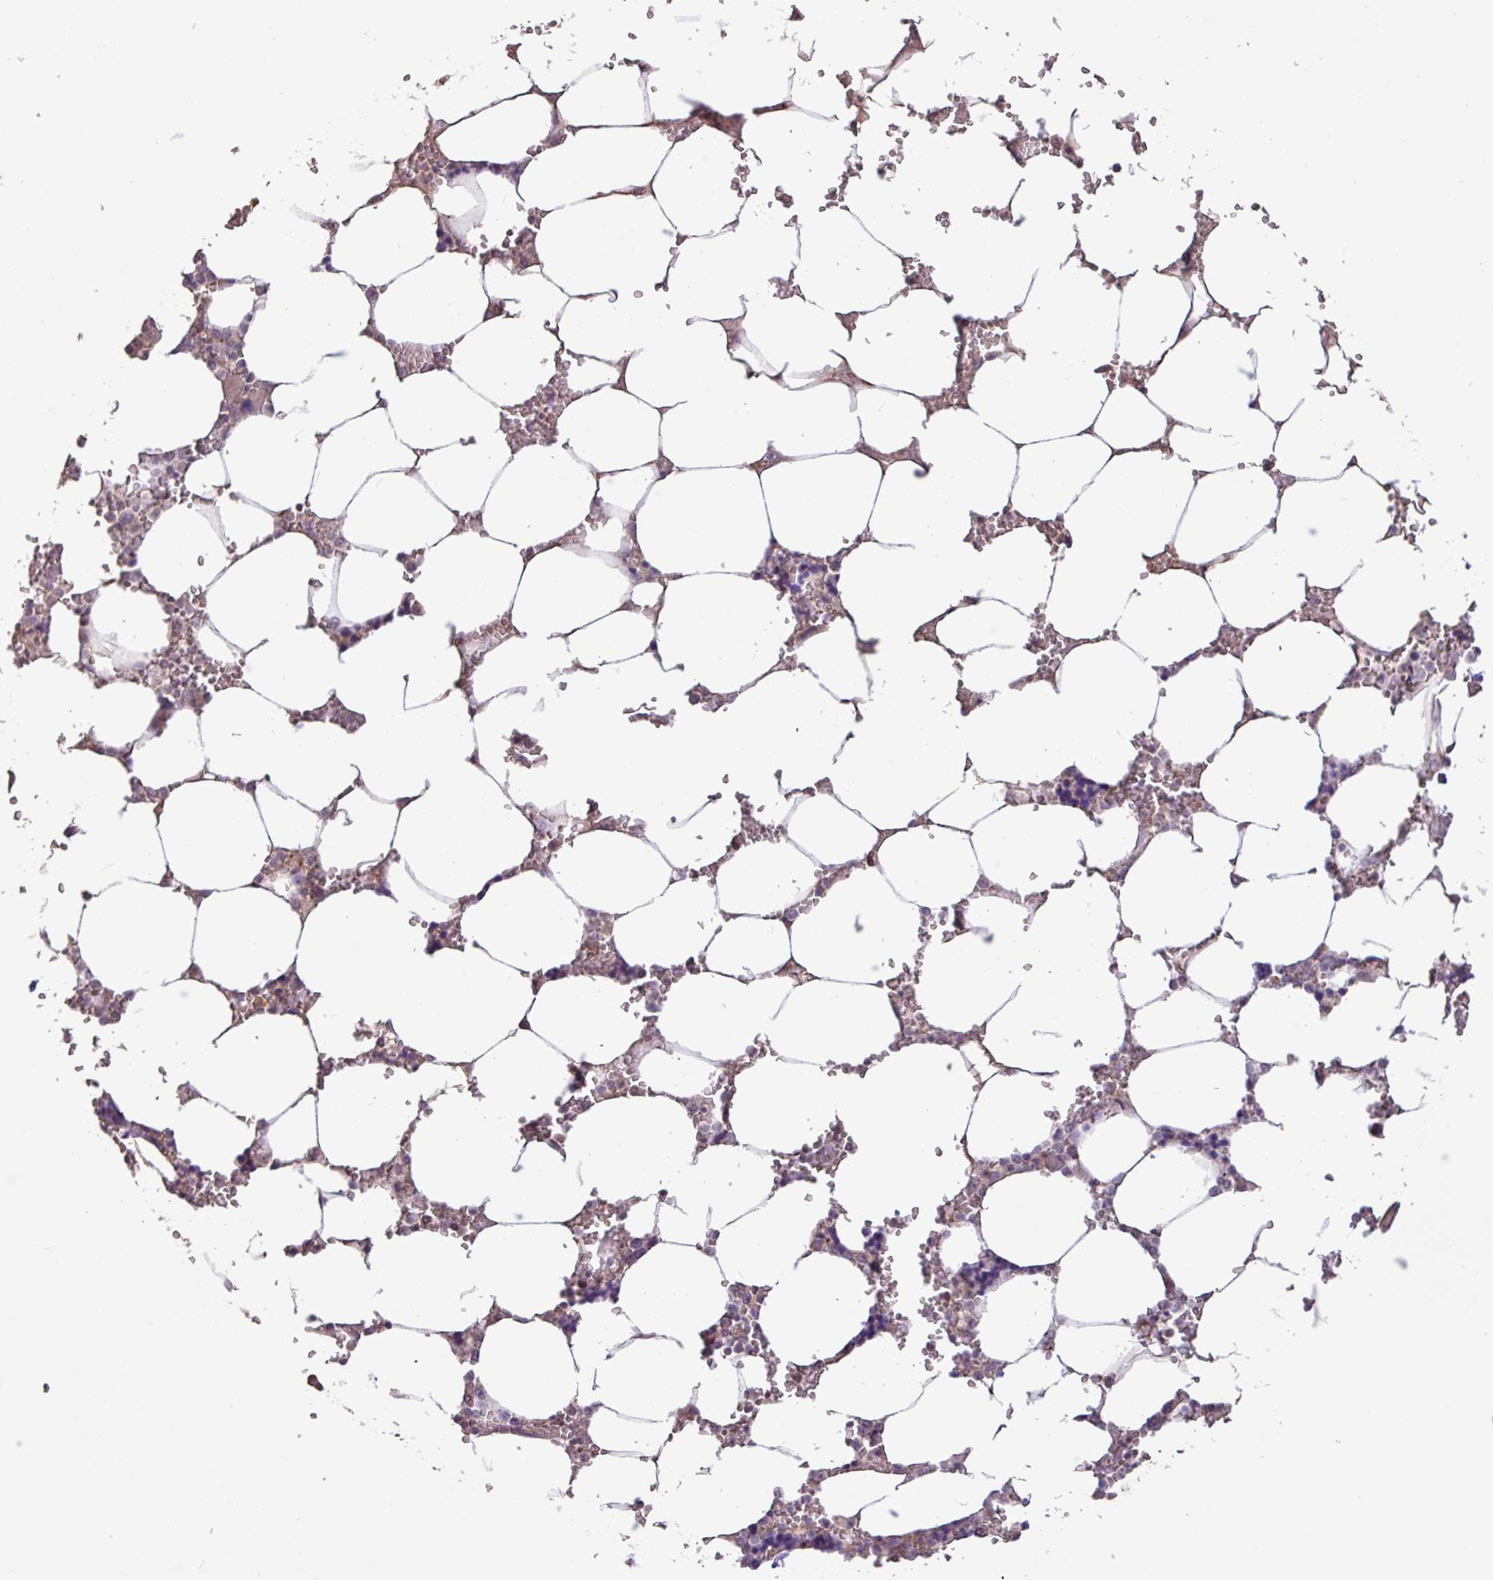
{"staining": {"intensity": "negative", "quantity": "none", "location": "none"}, "tissue": "bone marrow", "cell_type": "Hematopoietic cells", "image_type": "normal", "snomed": [{"axis": "morphology", "description": "Normal tissue, NOS"}, {"axis": "topography", "description": "Bone marrow"}], "caption": "The photomicrograph demonstrates no significant positivity in hematopoietic cells of bone marrow.", "gene": "L3MBTL3", "patient": {"sex": "male", "age": 64}}